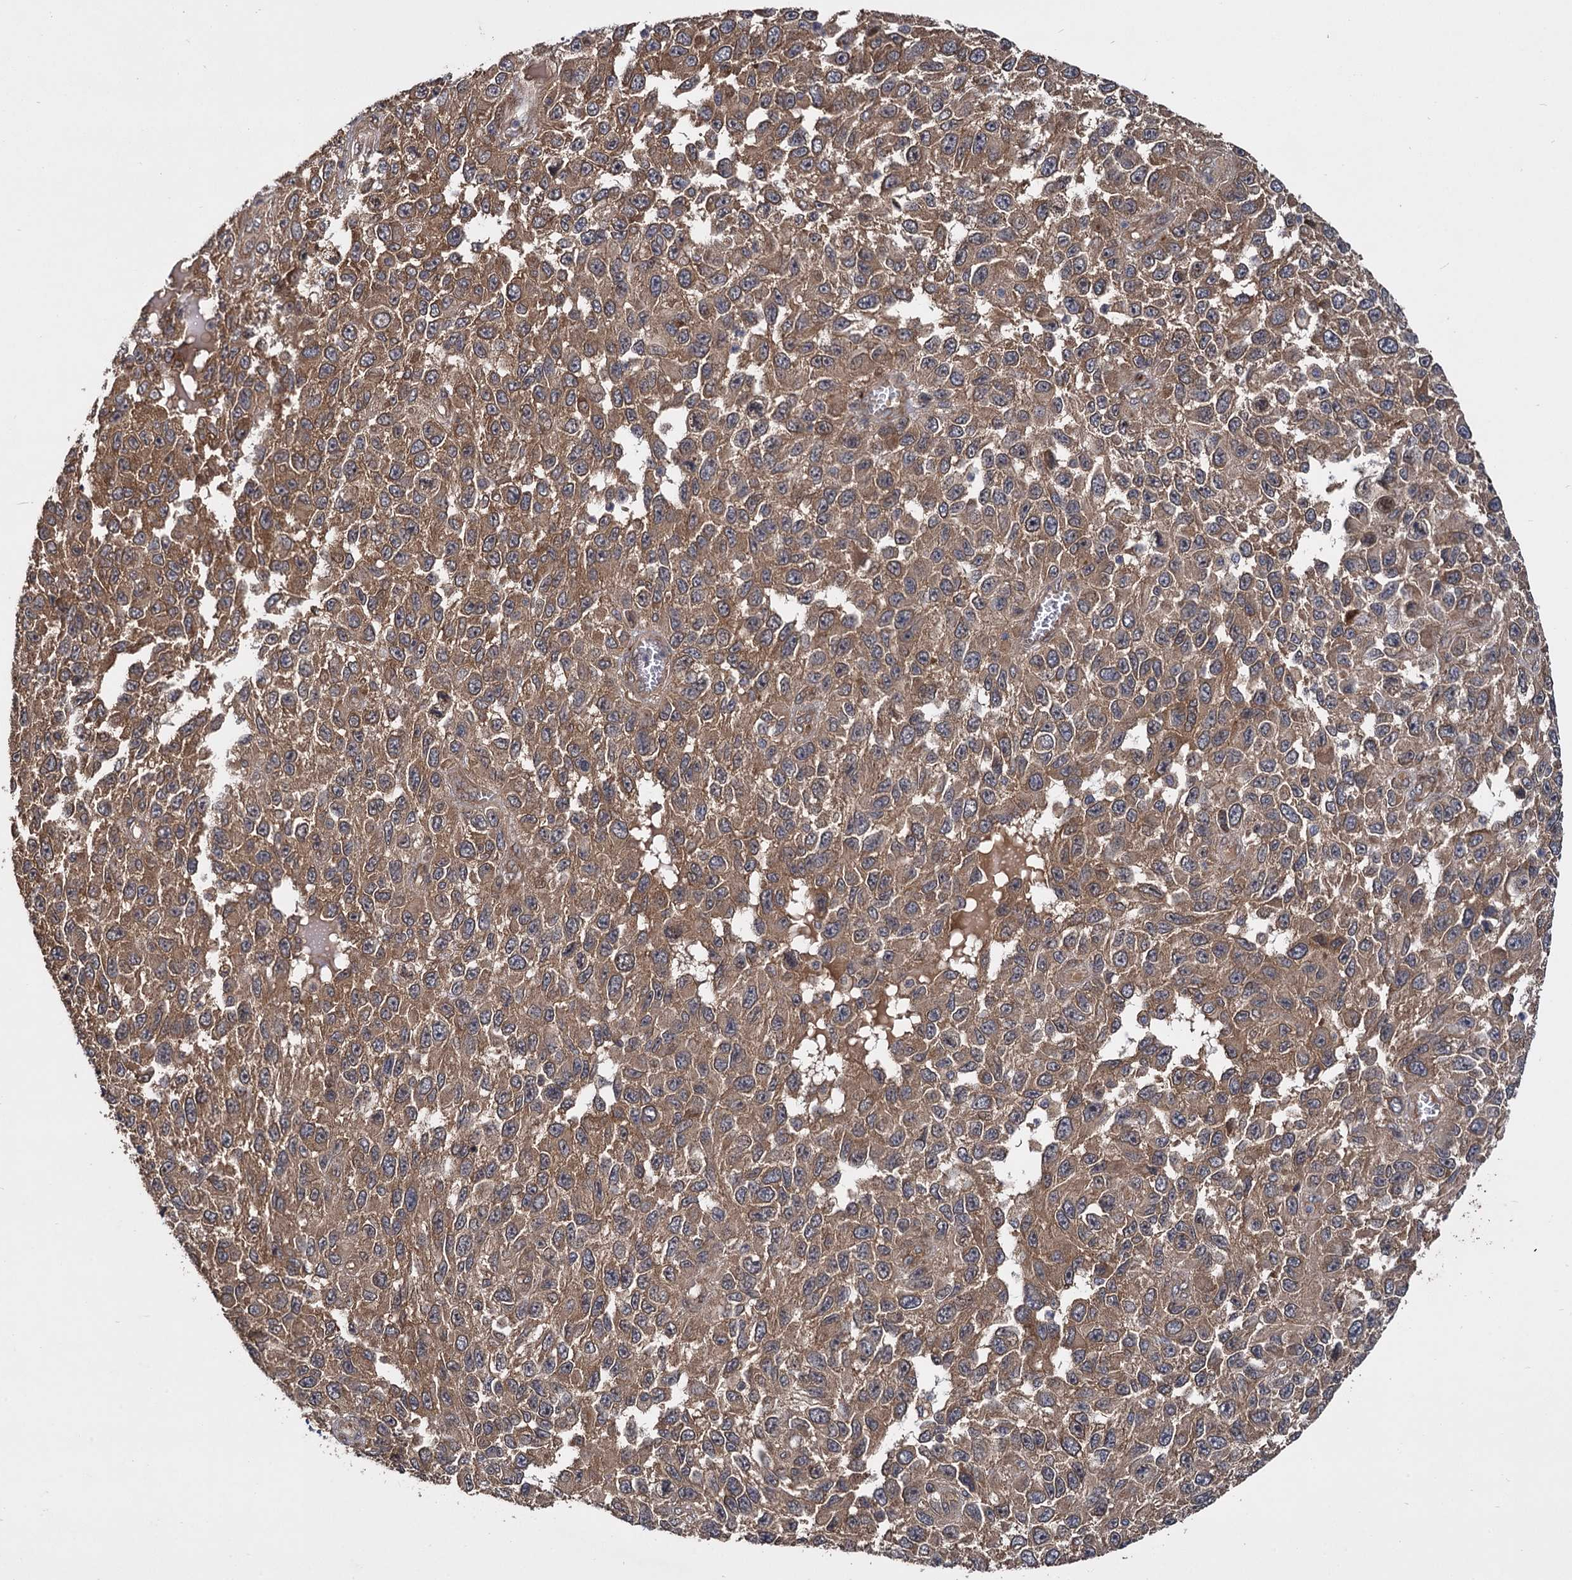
{"staining": {"intensity": "moderate", "quantity": ">75%", "location": "cytoplasmic/membranous"}, "tissue": "melanoma", "cell_type": "Tumor cells", "image_type": "cancer", "snomed": [{"axis": "morphology", "description": "Normal tissue, NOS"}, {"axis": "morphology", "description": "Malignant melanoma, NOS"}, {"axis": "topography", "description": "Skin"}], "caption": "Melanoma was stained to show a protein in brown. There is medium levels of moderate cytoplasmic/membranous expression in approximately >75% of tumor cells.", "gene": "INPPL1", "patient": {"sex": "female", "age": 96}}